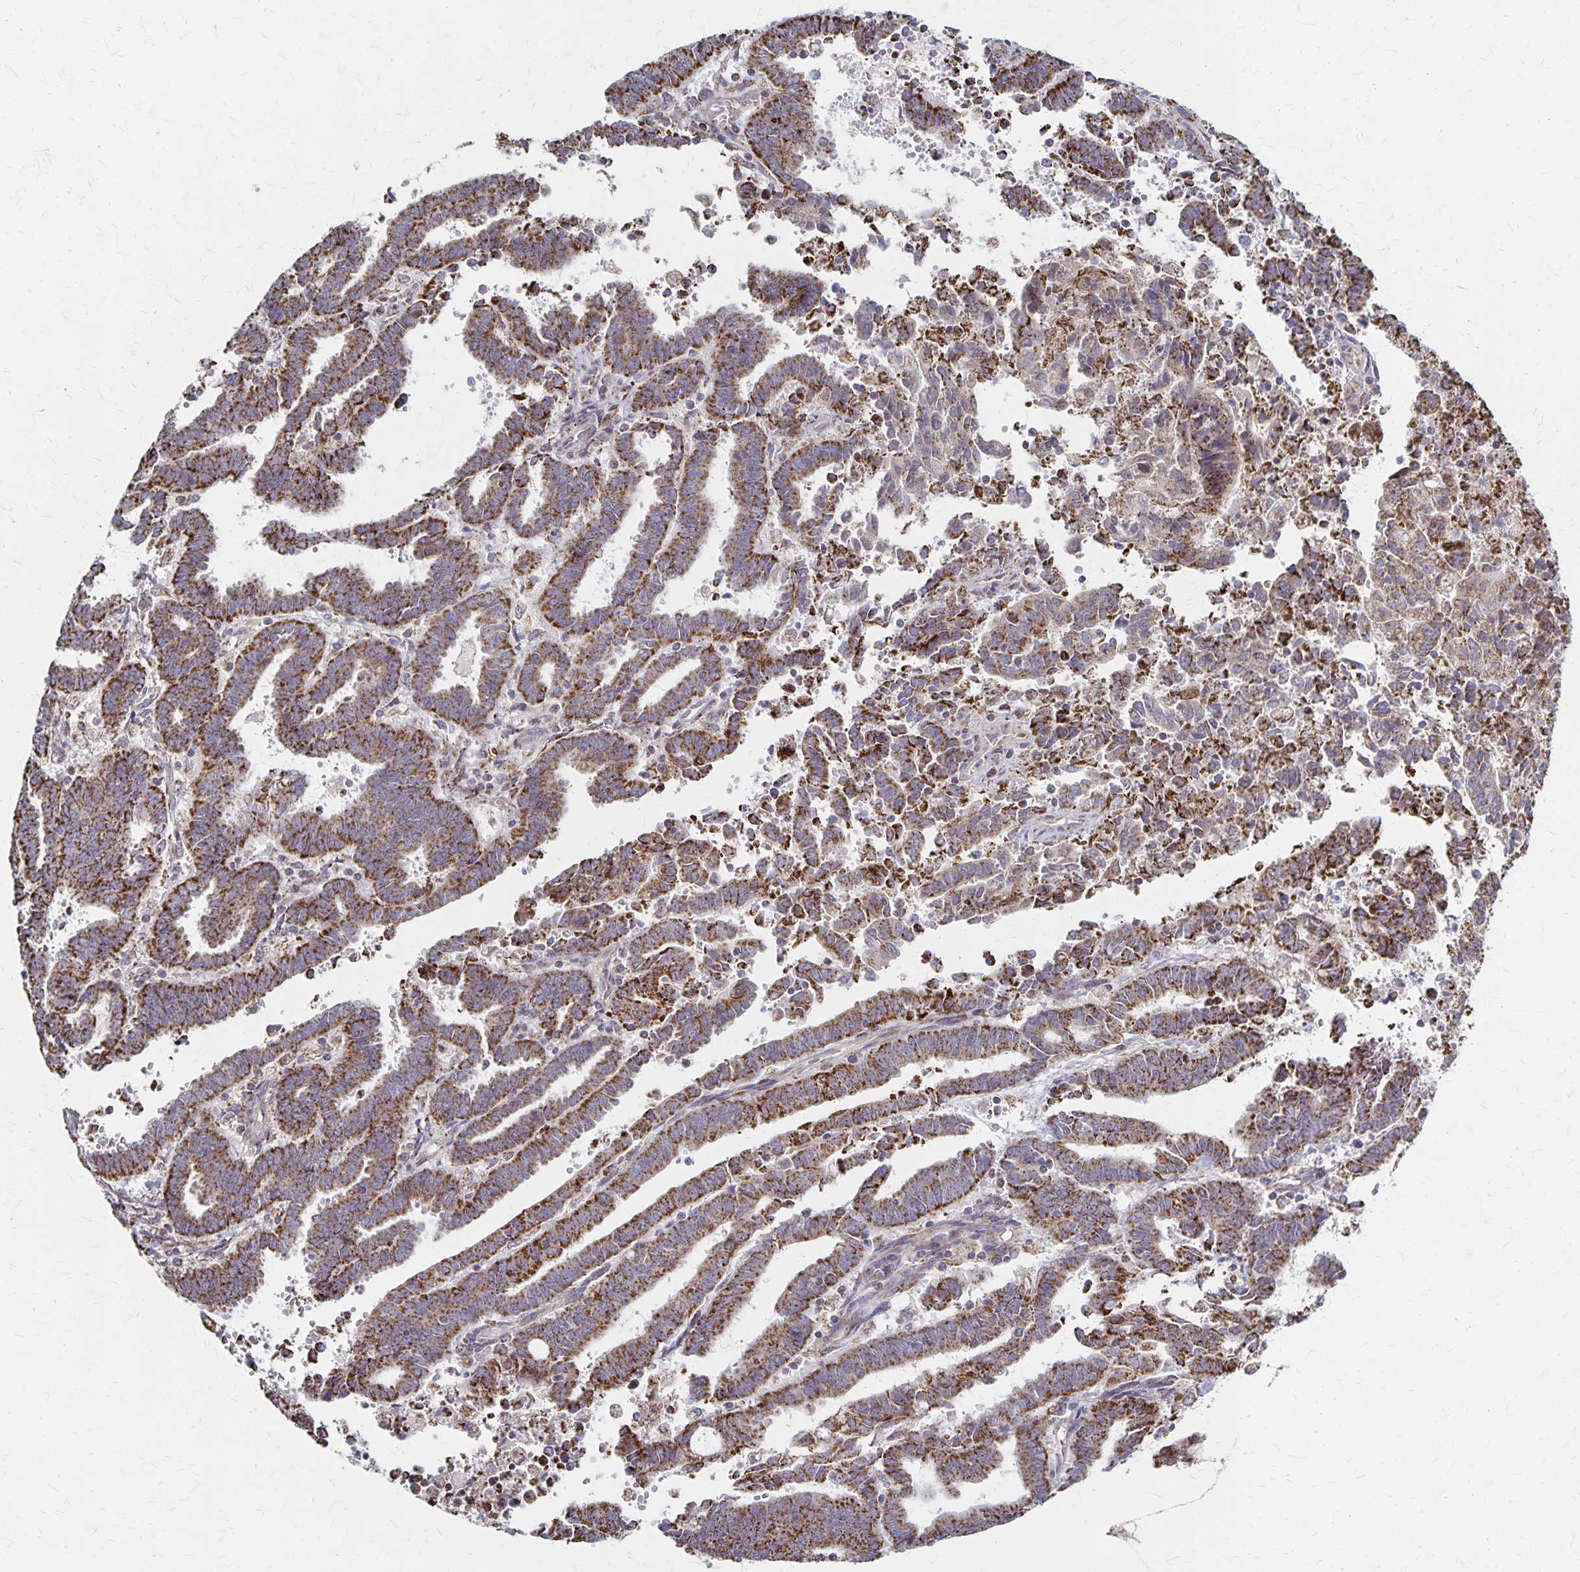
{"staining": {"intensity": "strong", "quantity": ">75%", "location": "cytoplasmic/membranous"}, "tissue": "endometrial cancer", "cell_type": "Tumor cells", "image_type": "cancer", "snomed": [{"axis": "morphology", "description": "Adenocarcinoma, NOS"}, {"axis": "topography", "description": "Uterus"}], "caption": "Endometrial cancer was stained to show a protein in brown. There is high levels of strong cytoplasmic/membranous staining in about >75% of tumor cells. (brown staining indicates protein expression, while blue staining denotes nuclei).", "gene": "DYRK4", "patient": {"sex": "female", "age": 83}}